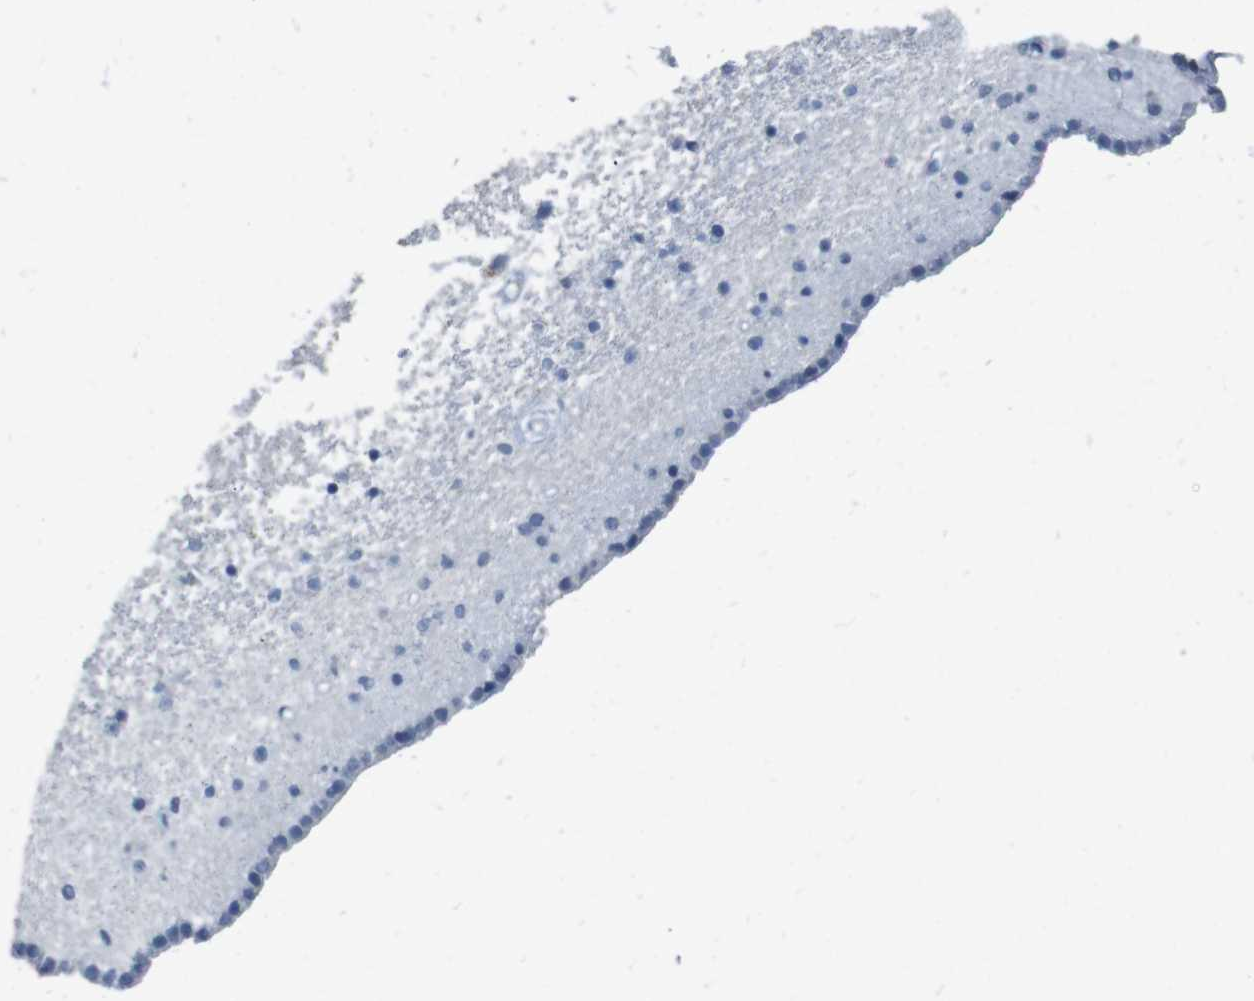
{"staining": {"intensity": "negative", "quantity": "none", "location": "none"}, "tissue": "caudate", "cell_type": "Glial cells", "image_type": "normal", "snomed": [{"axis": "morphology", "description": "Normal tissue, NOS"}, {"axis": "topography", "description": "Lateral ventricle wall"}], "caption": "Immunohistochemistry (IHC) image of unremarkable caudate: human caudate stained with DAB exhibits no significant protein positivity in glial cells. (Brightfield microscopy of DAB immunohistochemistry (IHC) at high magnification).", "gene": "SLC2A8", "patient": {"sex": "male", "age": 45}}